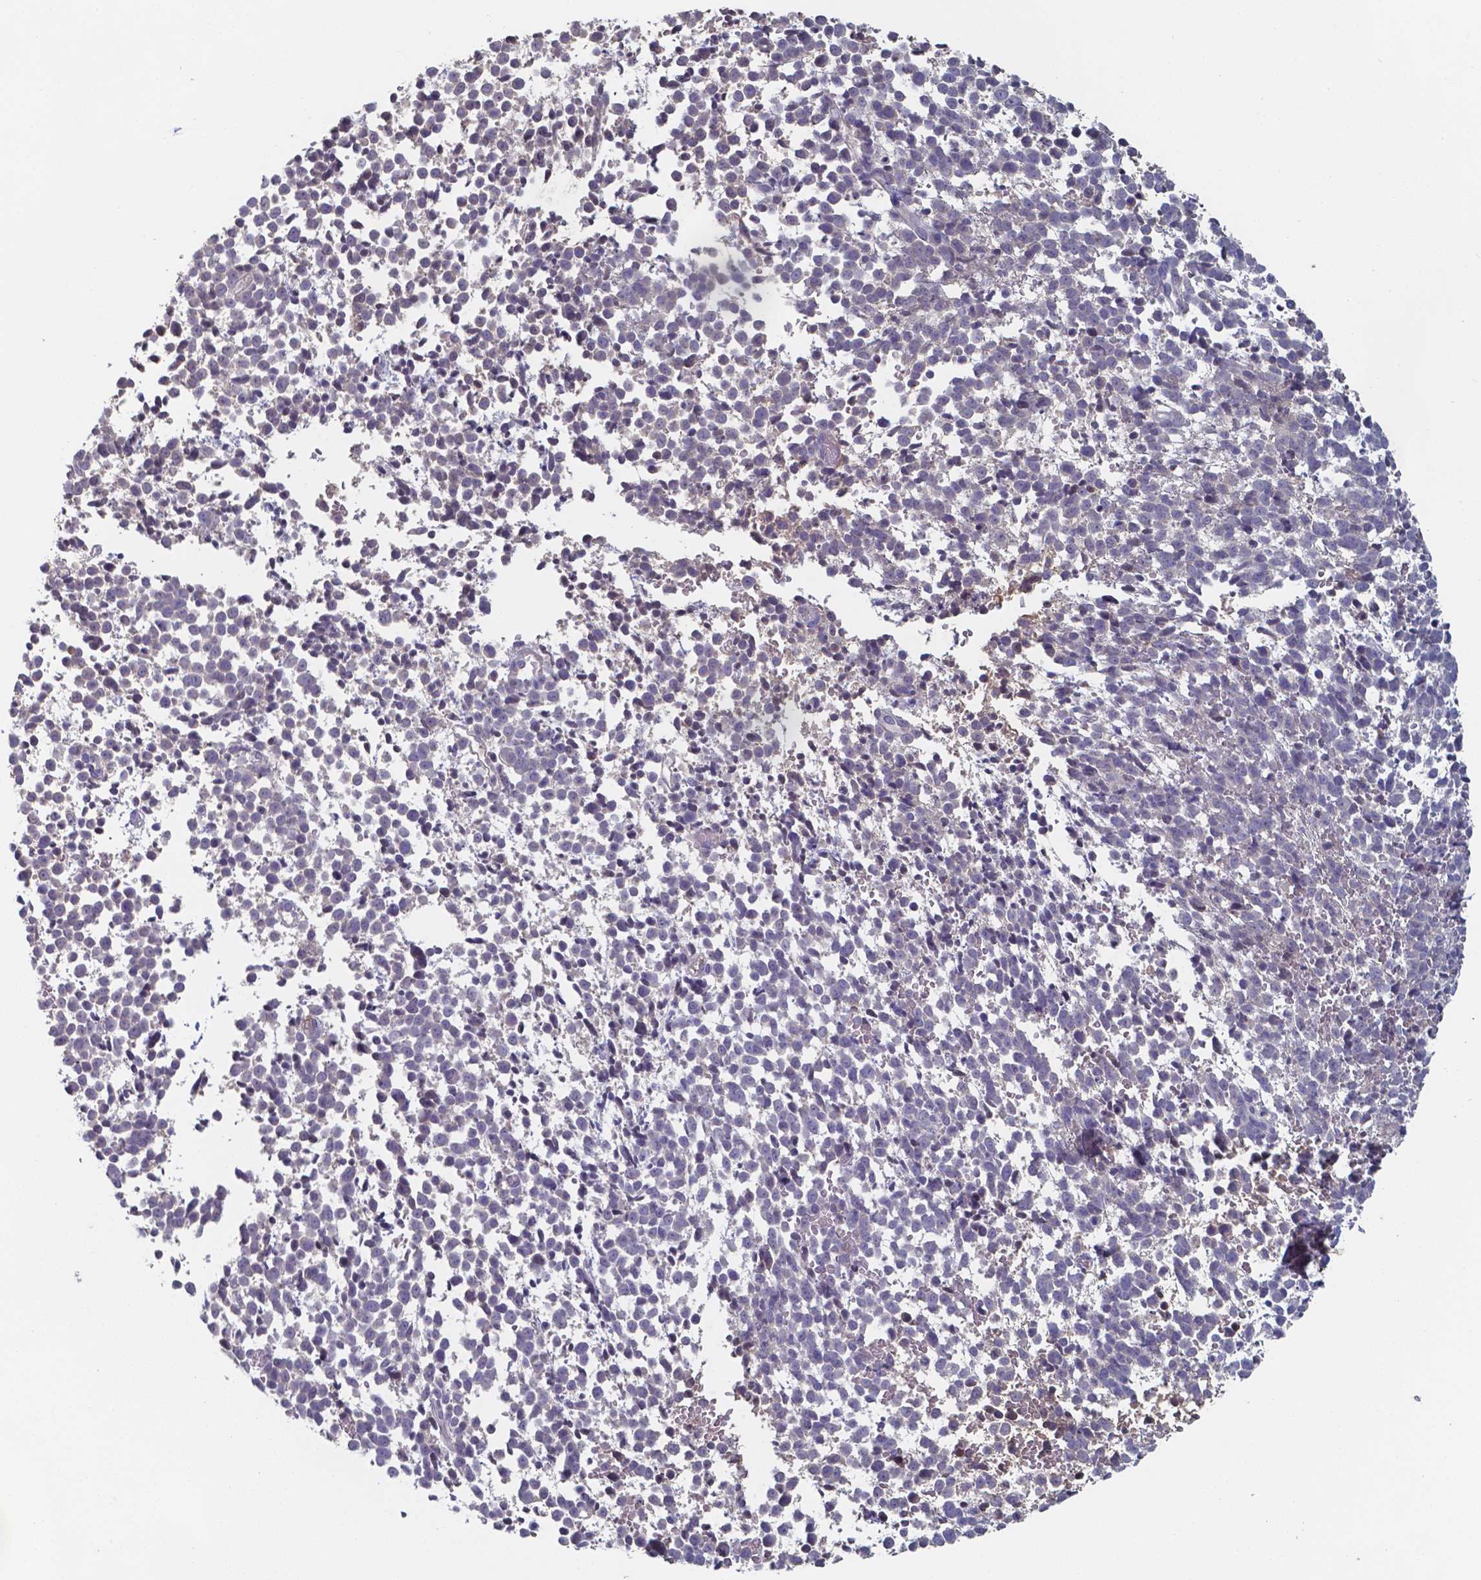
{"staining": {"intensity": "negative", "quantity": "none", "location": "none"}, "tissue": "melanoma", "cell_type": "Tumor cells", "image_type": "cancer", "snomed": [{"axis": "morphology", "description": "Malignant melanoma, NOS"}, {"axis": "topography", "description": "Skin"}], "caption": "Tumor cells show no significant expression in melanoma.", "gene": "BTBD17", "patient": {"sex": "female", "age": 70}}